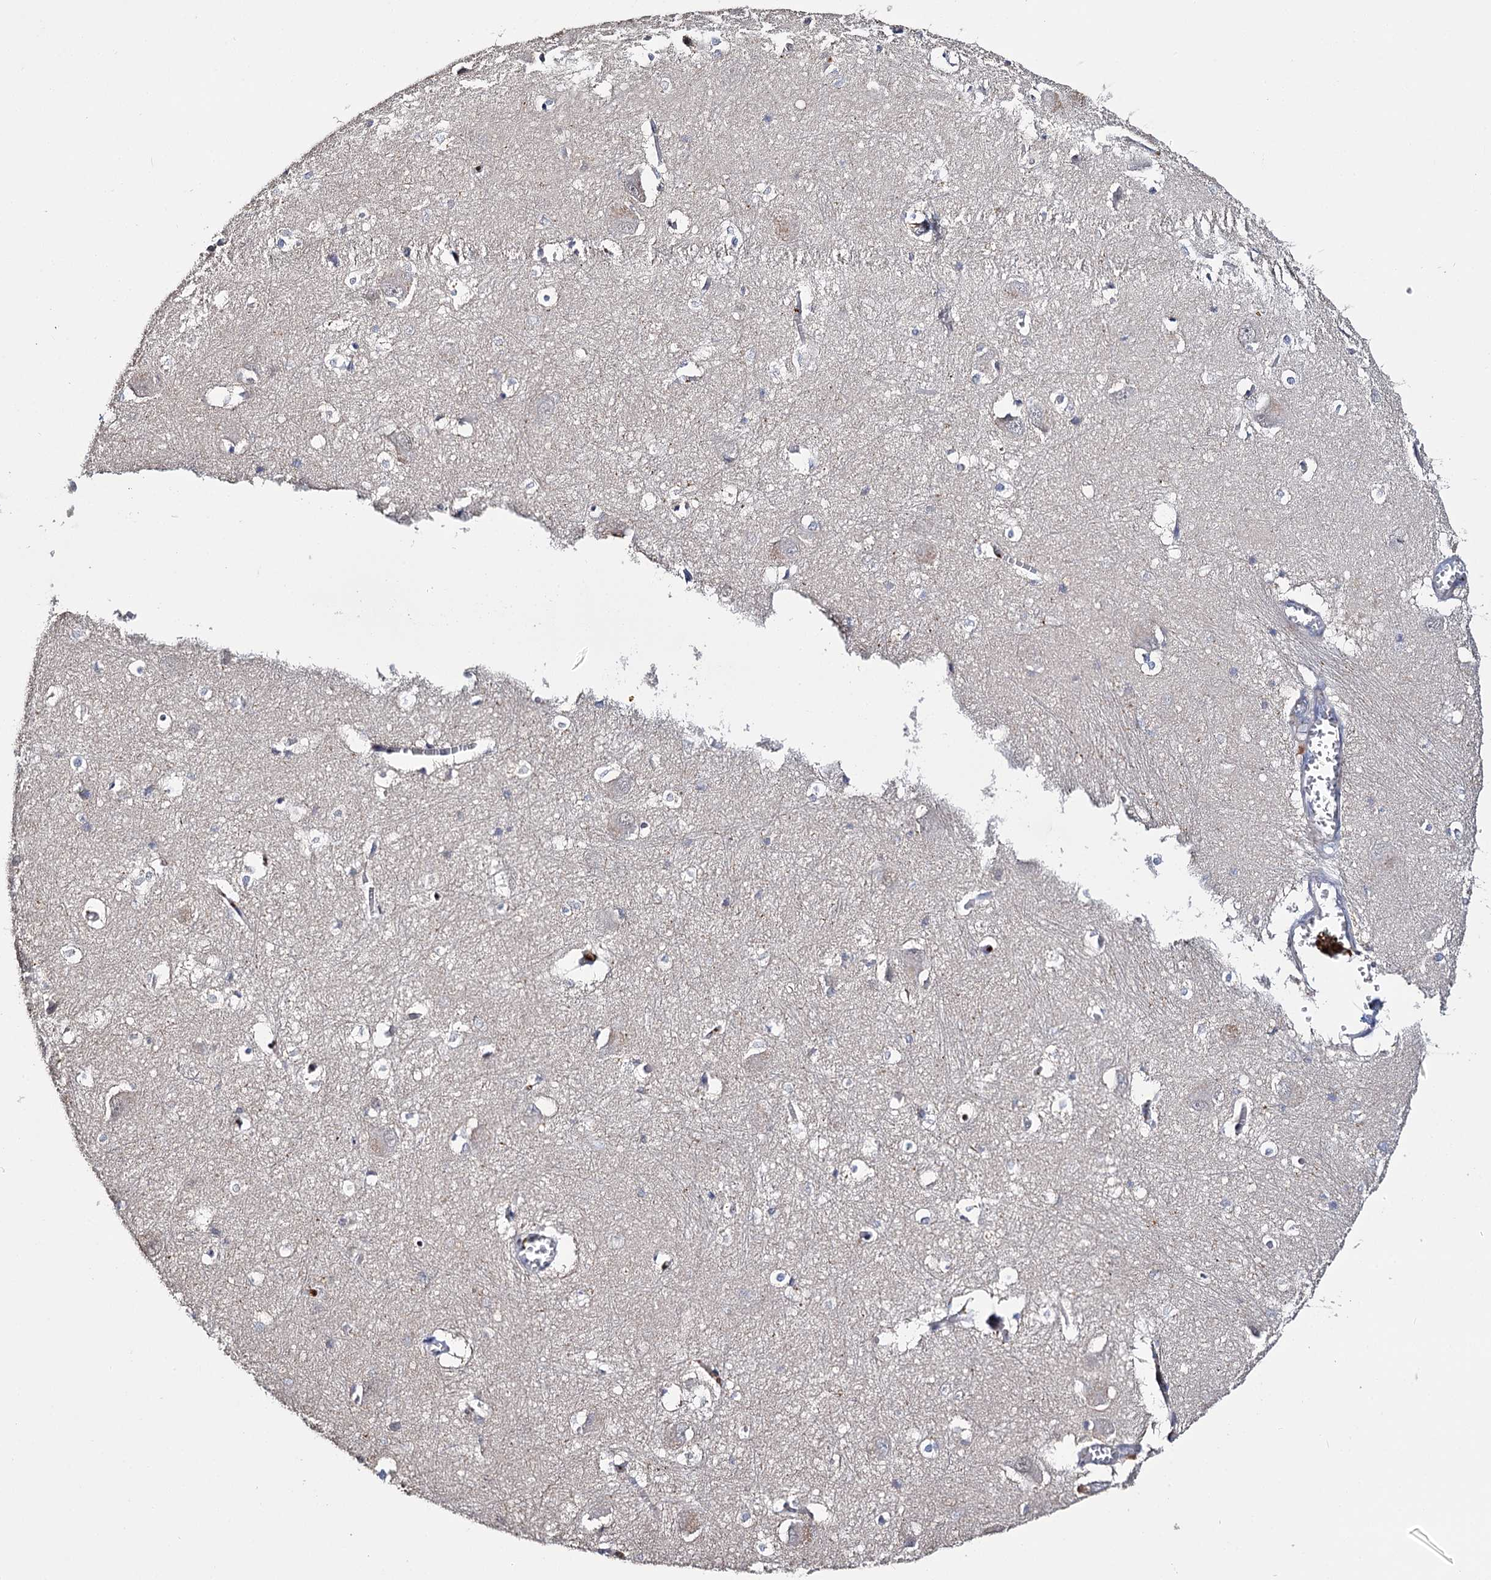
{"staining": {"intensity": "negative", "quantity": "none", "location": "none"}, "tissue": "caudate", "cell_type": "Glial cells", "image_type": "normal", "snomed": [{"axis": "morphology", "description": "Normal tissue, NOS"}, {"axis": "topography", "description": "Lateral ventricle wall"}], "caption": "An image of caudate stained for a protein demonstrates no brown staining in glial cells. (Immunohistochemistry, brightfield microscopy, high magnification).", "gene": "DNAH6", "patient": {"sex": "male", "age": 37}}